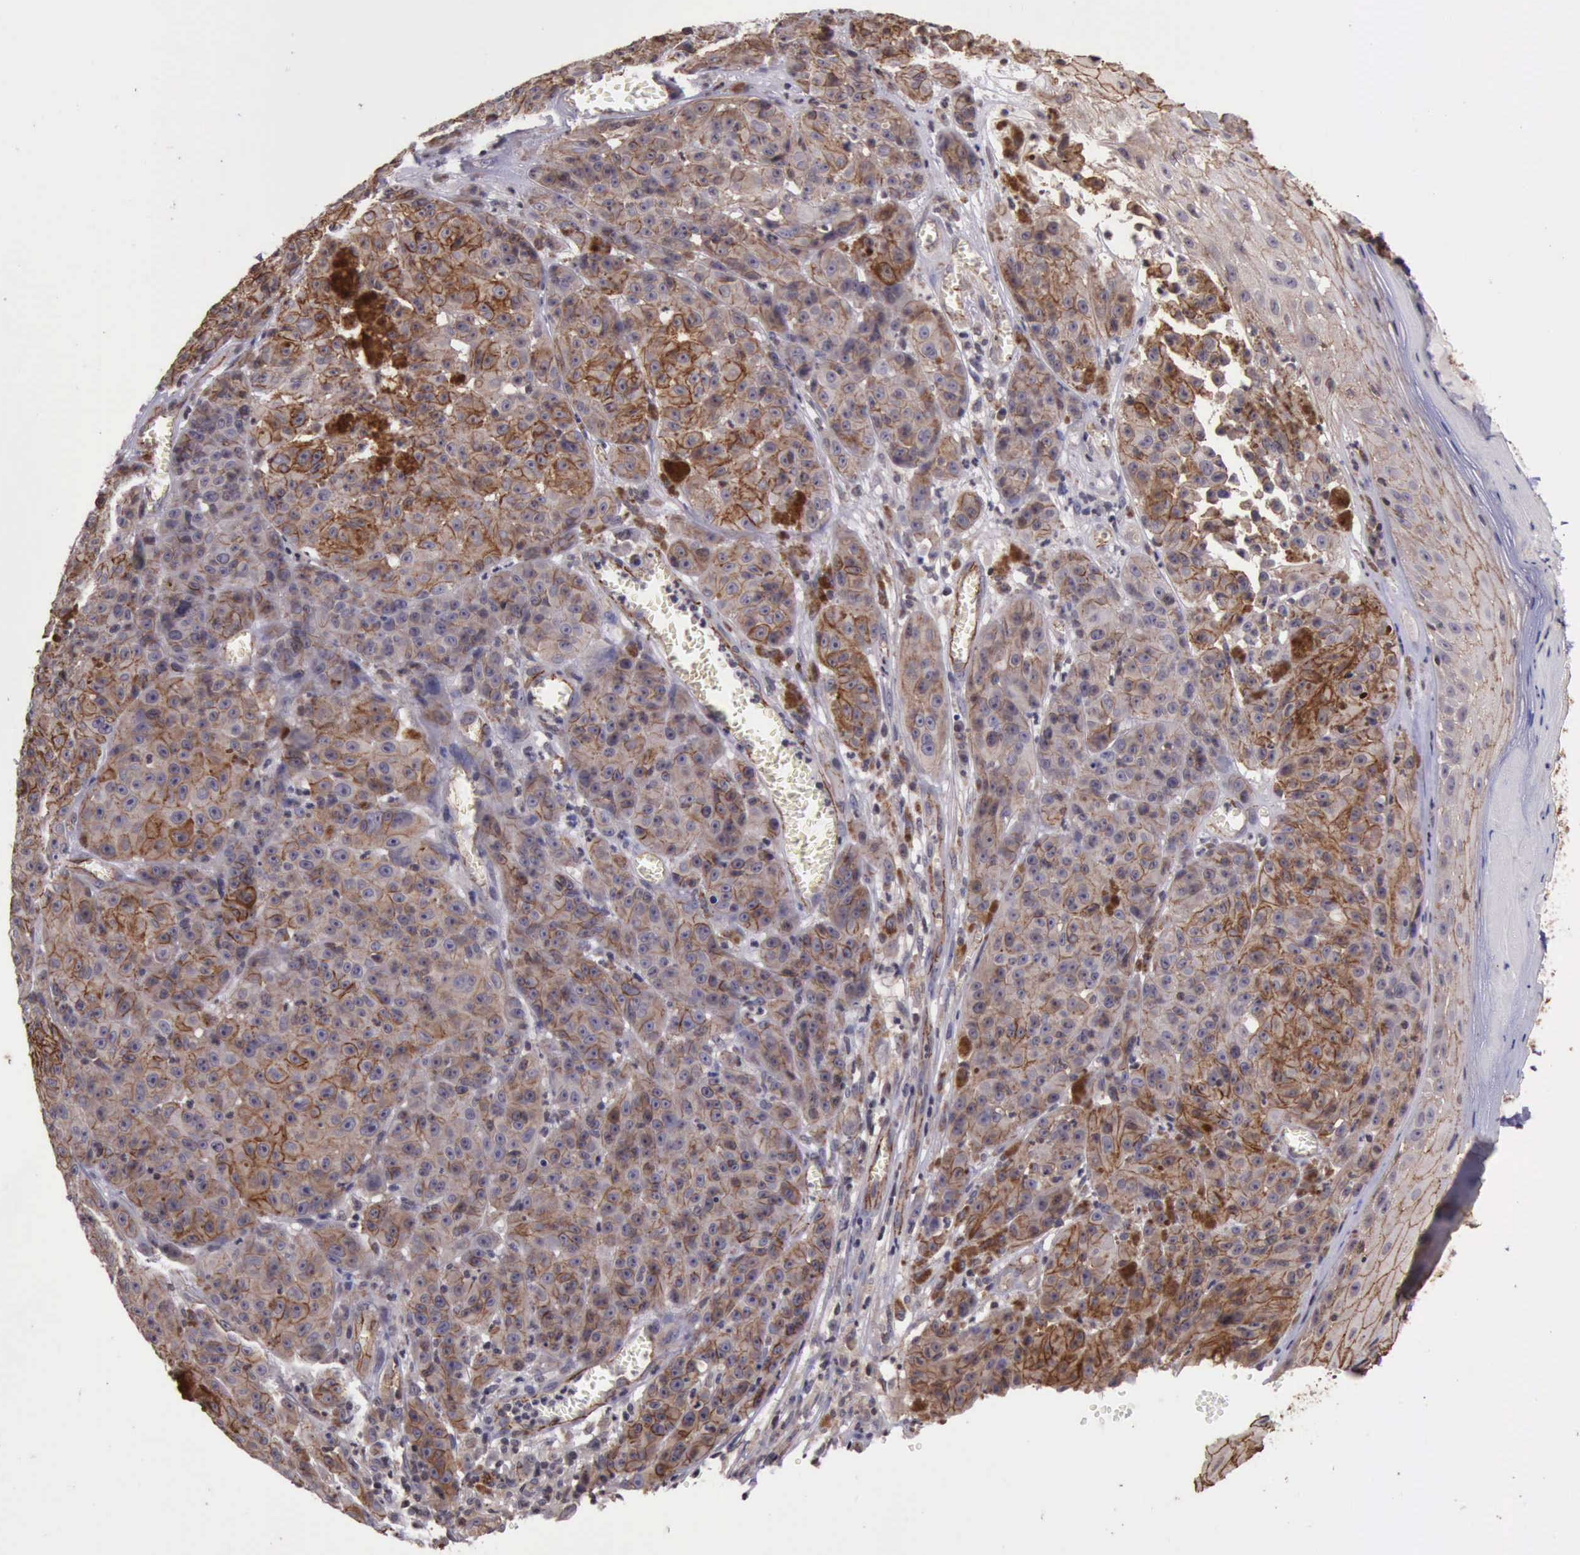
{"staining": {"intensity": "moderate", "quantity": "25%-75%", "location": "cytoplasmic/membranous,nuclear"}, "tissue": "melanoma", "cell_type": "Tumor cells", "image_type": "cancer", "snomed": [{"axis": "morphology", "description": "Malignant melanoma, NOS"}, {"axis": "topography", "description": "Skin"}], "caption": "DAB immunohistochemical staining of human melanoma reveals moderate cytoplasmic/membranous and nuclear protein expression in approximately 25%-75% of tumor cells.", "gene": "CTNNB1", "patient": {"sex": "male", "age": 64}}